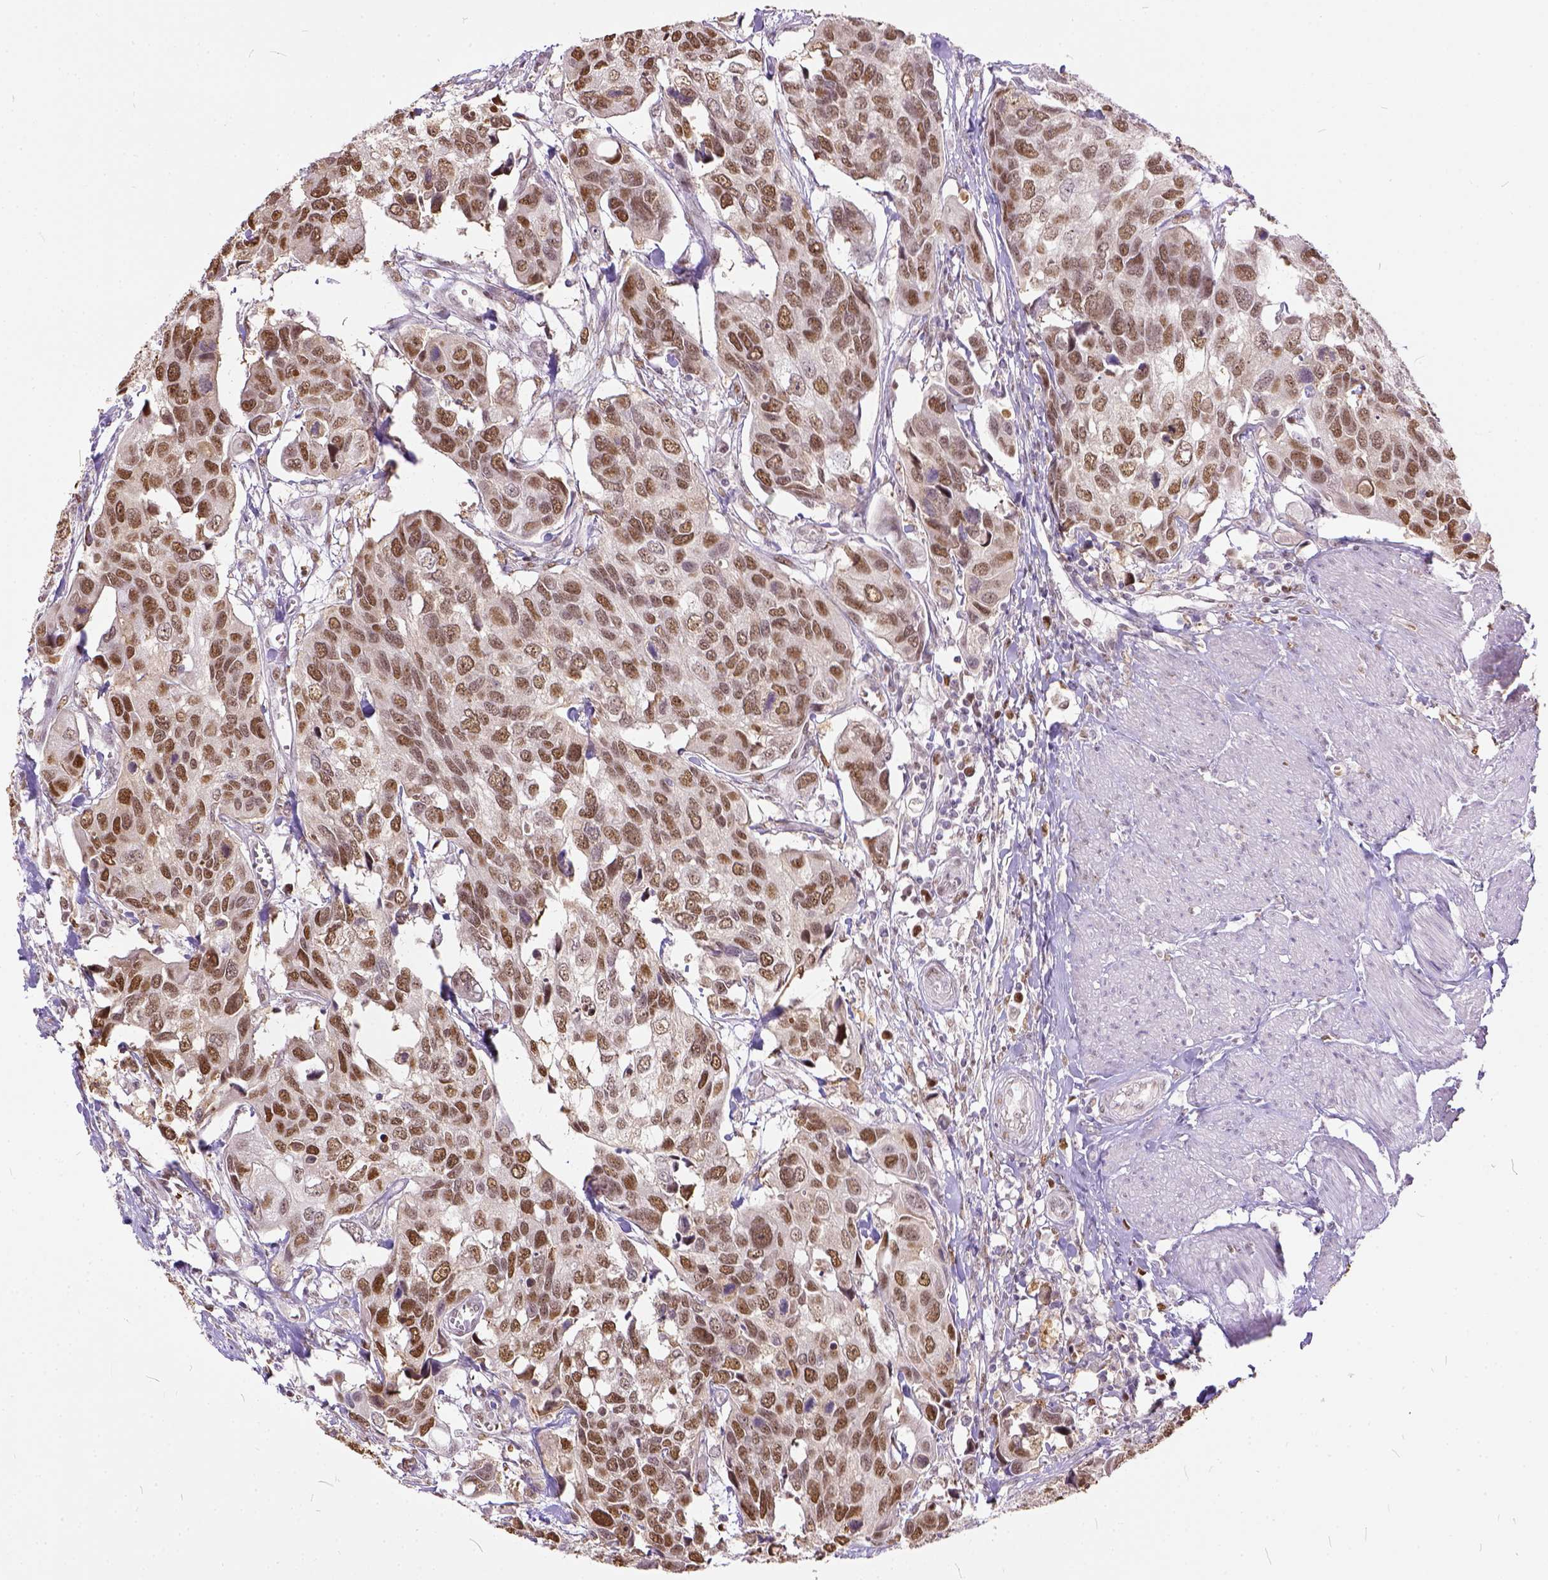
{"staining": {"intensity": "moderate", "quantity": ">75%", "location": "nuclear"}, "tissue": "urothelial cancer", "cell_type": "Tumor cells", "image_type": "cancer", "snomed": [{"axis": "morphology", "description": "Urothelial carcinoma, High grade"}, {"axis": "topography", "description": "Urinary bladder"}], "caption": "Immunohistochemical staining of urothelial carcinoma (high-grade) exhibits medium levels of moderate nuclear expression in approximately >75% of tumor cells. (IHC, brightfield microscopy, high magnification).", "gene": "ERCC1", "patient": {"sex": "male", "age": 60}}